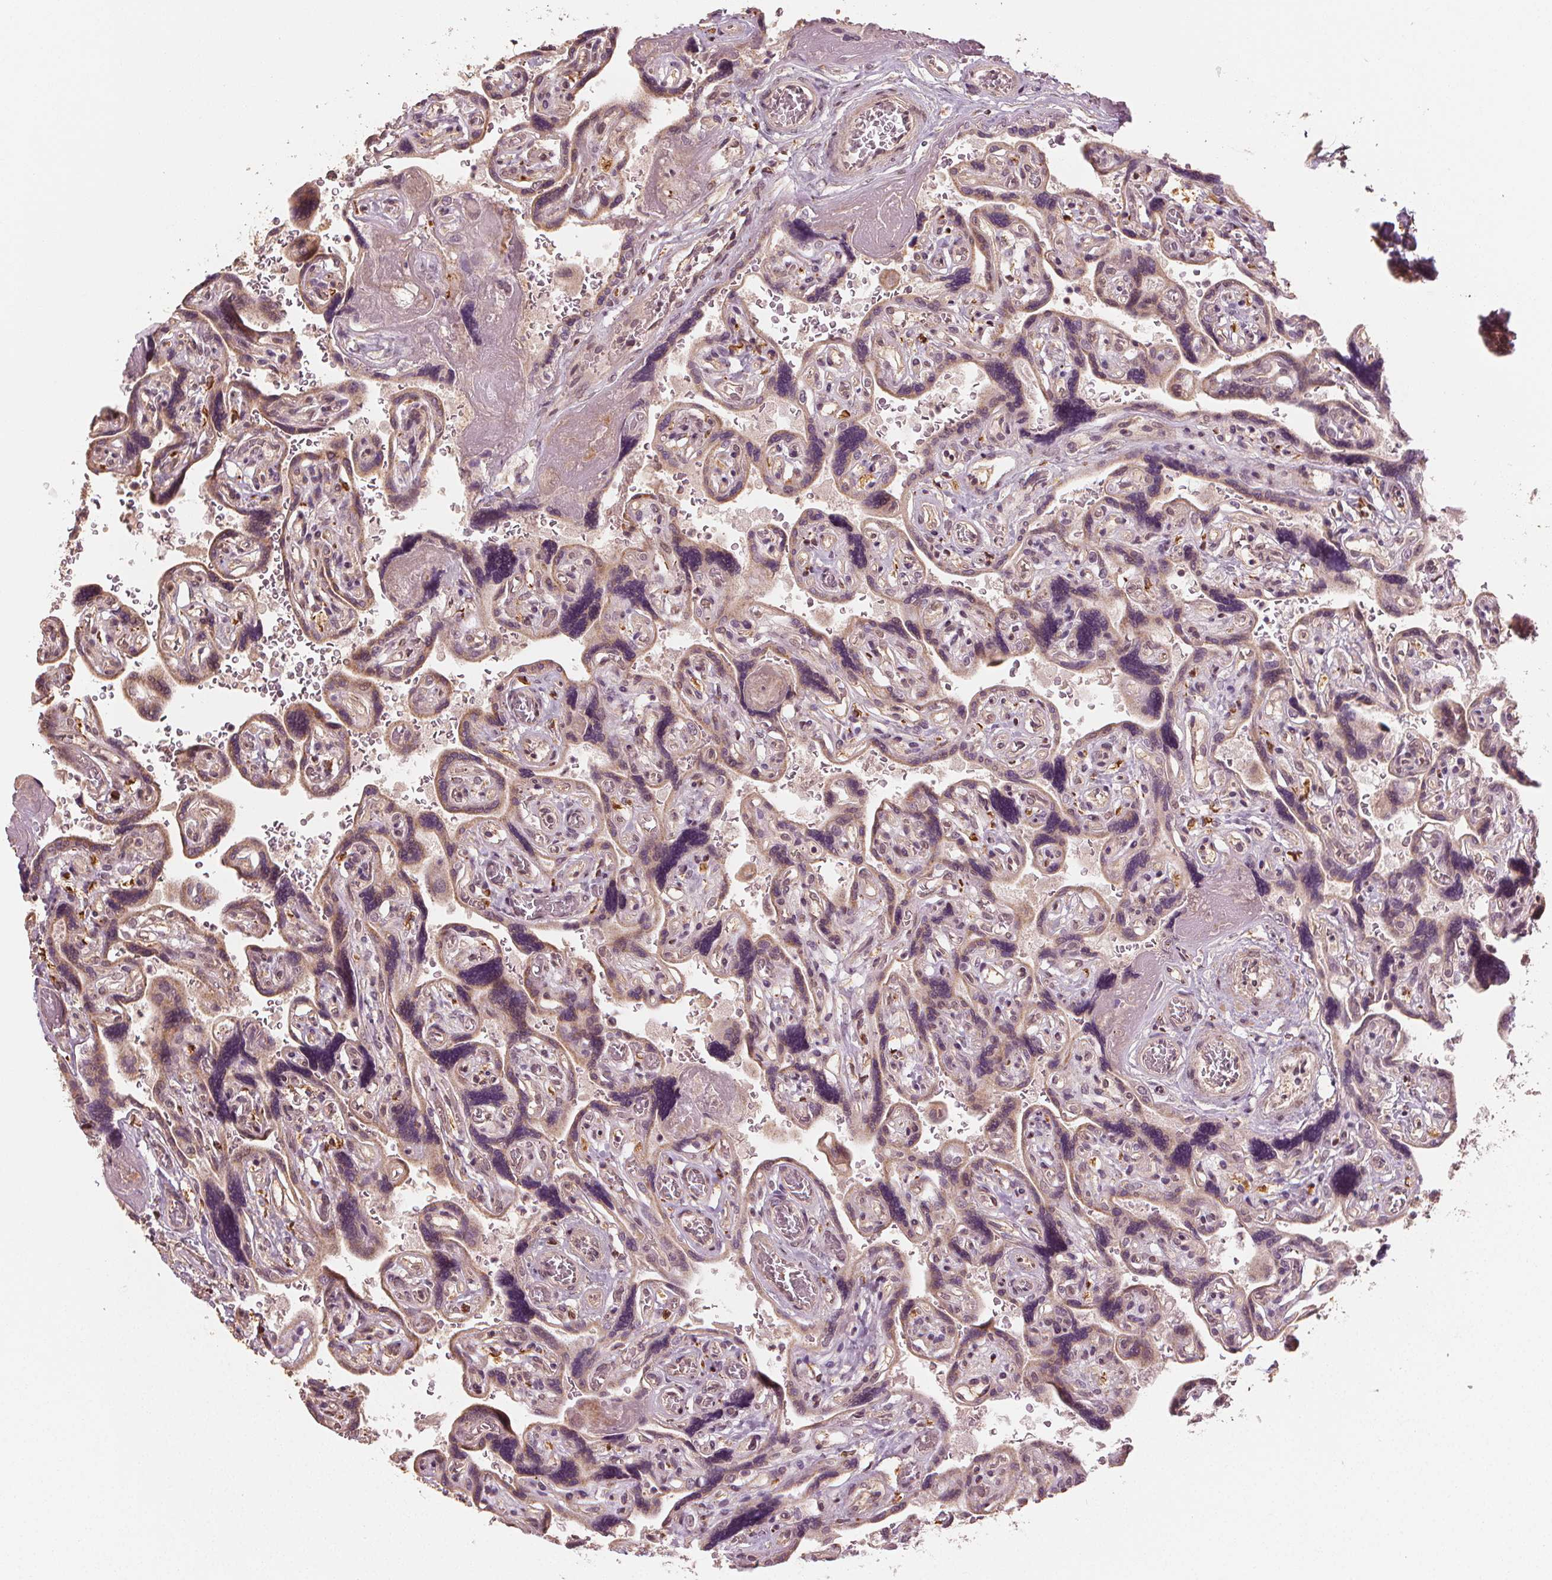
{"staining": {"intensity": "moderate", "quantity": ">75%", "location": "cytoplasmic/membranous,nuclear"}, "tissue": "placenta", "cell_type": "Decidual cells", "image_type": "normal", "snomed": [{"axis": "morphology", "description": "Normal tissue, NOS"}, {"axis": "topography", "description": "Placenta"}], "caption": "Immunohistochemistry (IHC) micrograph of benign human placenta stained for a protein (brown), which exhibits medium levels of moderate cytoplasmic/membranous,nuclear positivity in approximately >75% of decidual cells.", "gene": "CLBA1", "patient": {"sex": "female", "age": 32}}